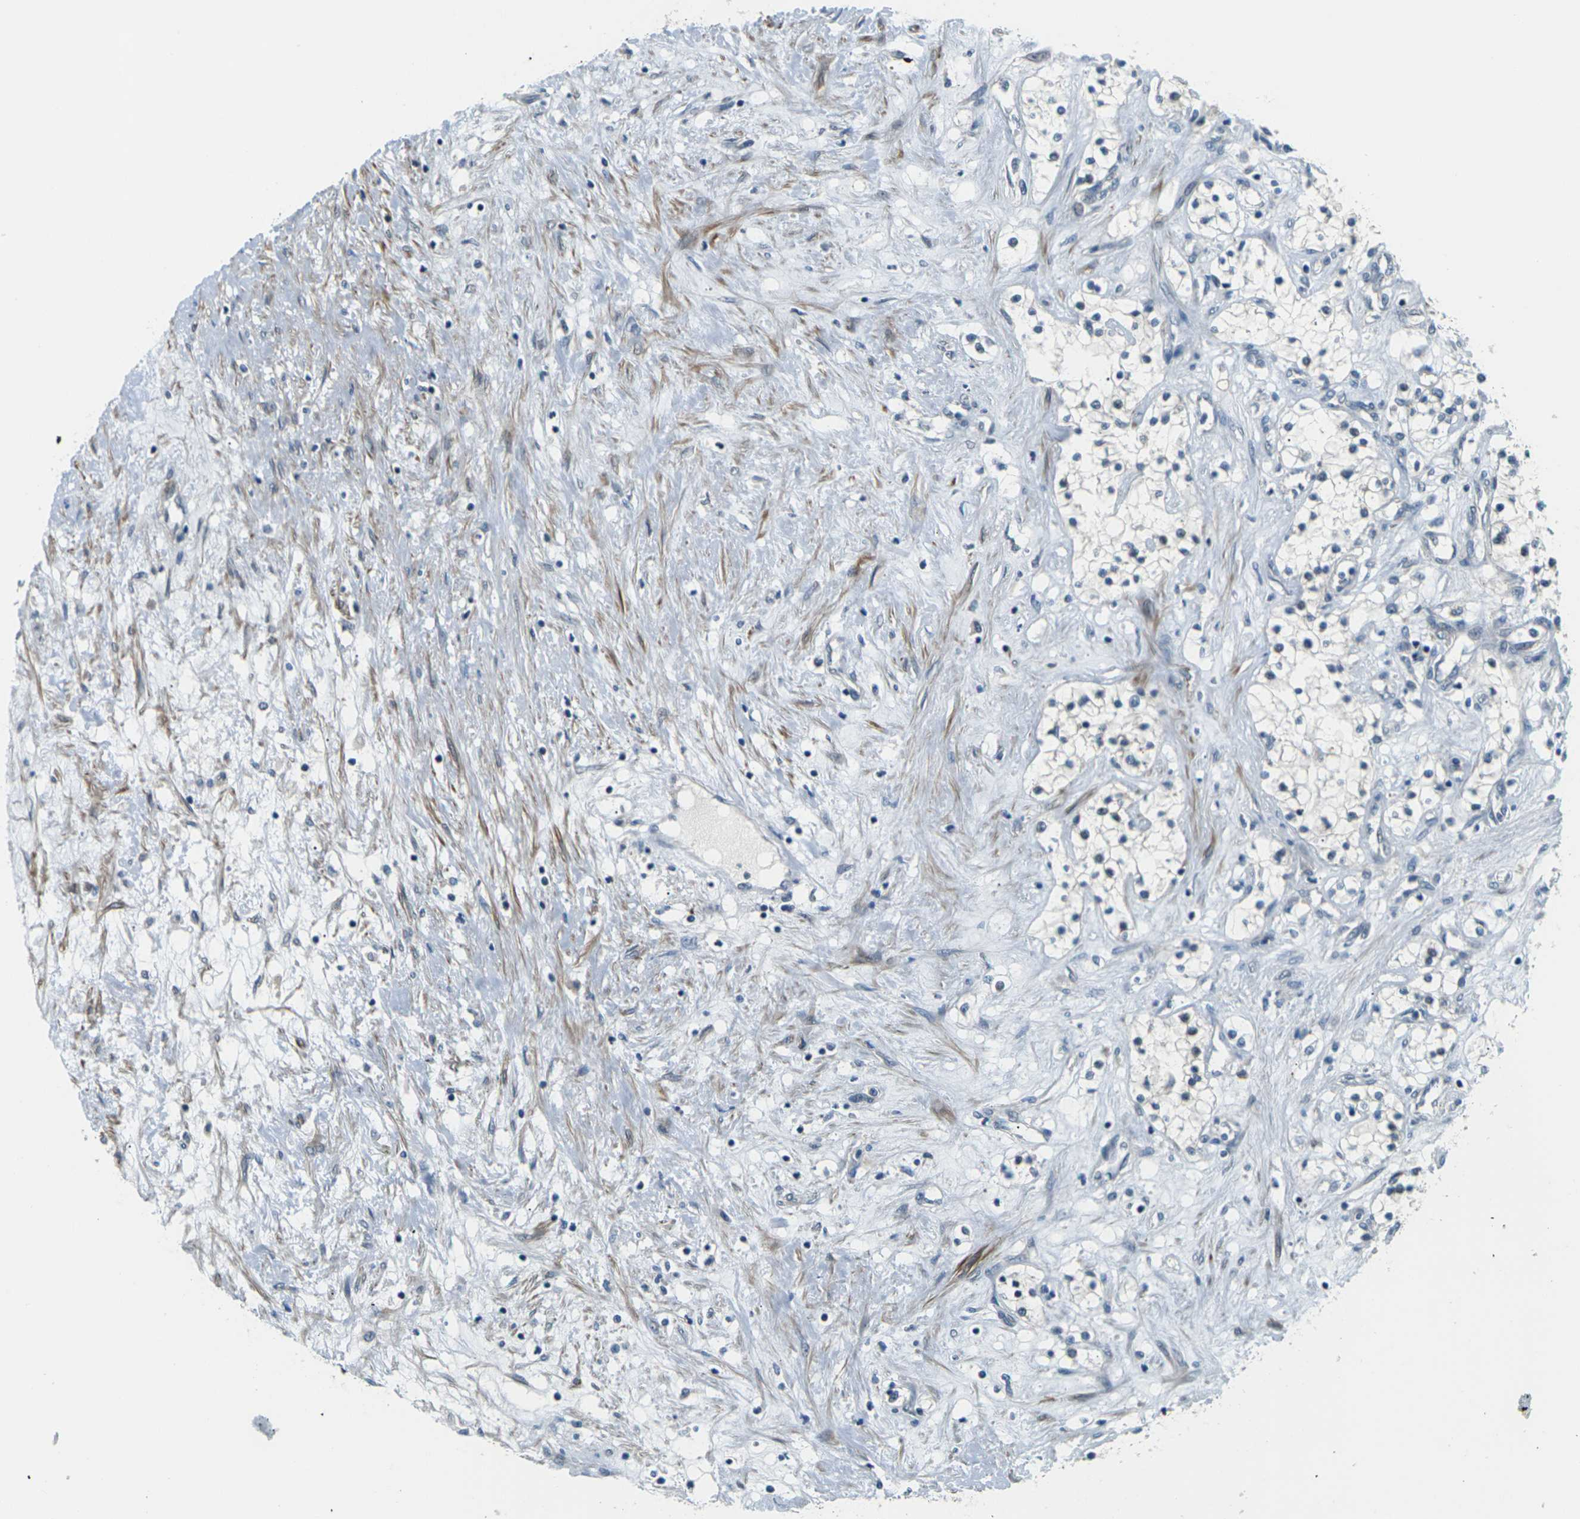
{"staining": {"intensity": "negative", "quantity": "none", "location": "none"}, "tissue": "renal cancer", "cell_type": "Tumor cells", "image_type": "cancer", "snomed": [{"axis": "morphology", "description": "Adenocarcinoma, NOS"}, {"axis": "topography", "description": "Kidney"}], "caption": "Tumor cells are negative for protein expression in human renal cancer (adenocarcinoma).", "gene": "SLC13A3", "patient": {"sex": "male", "age": 68}}